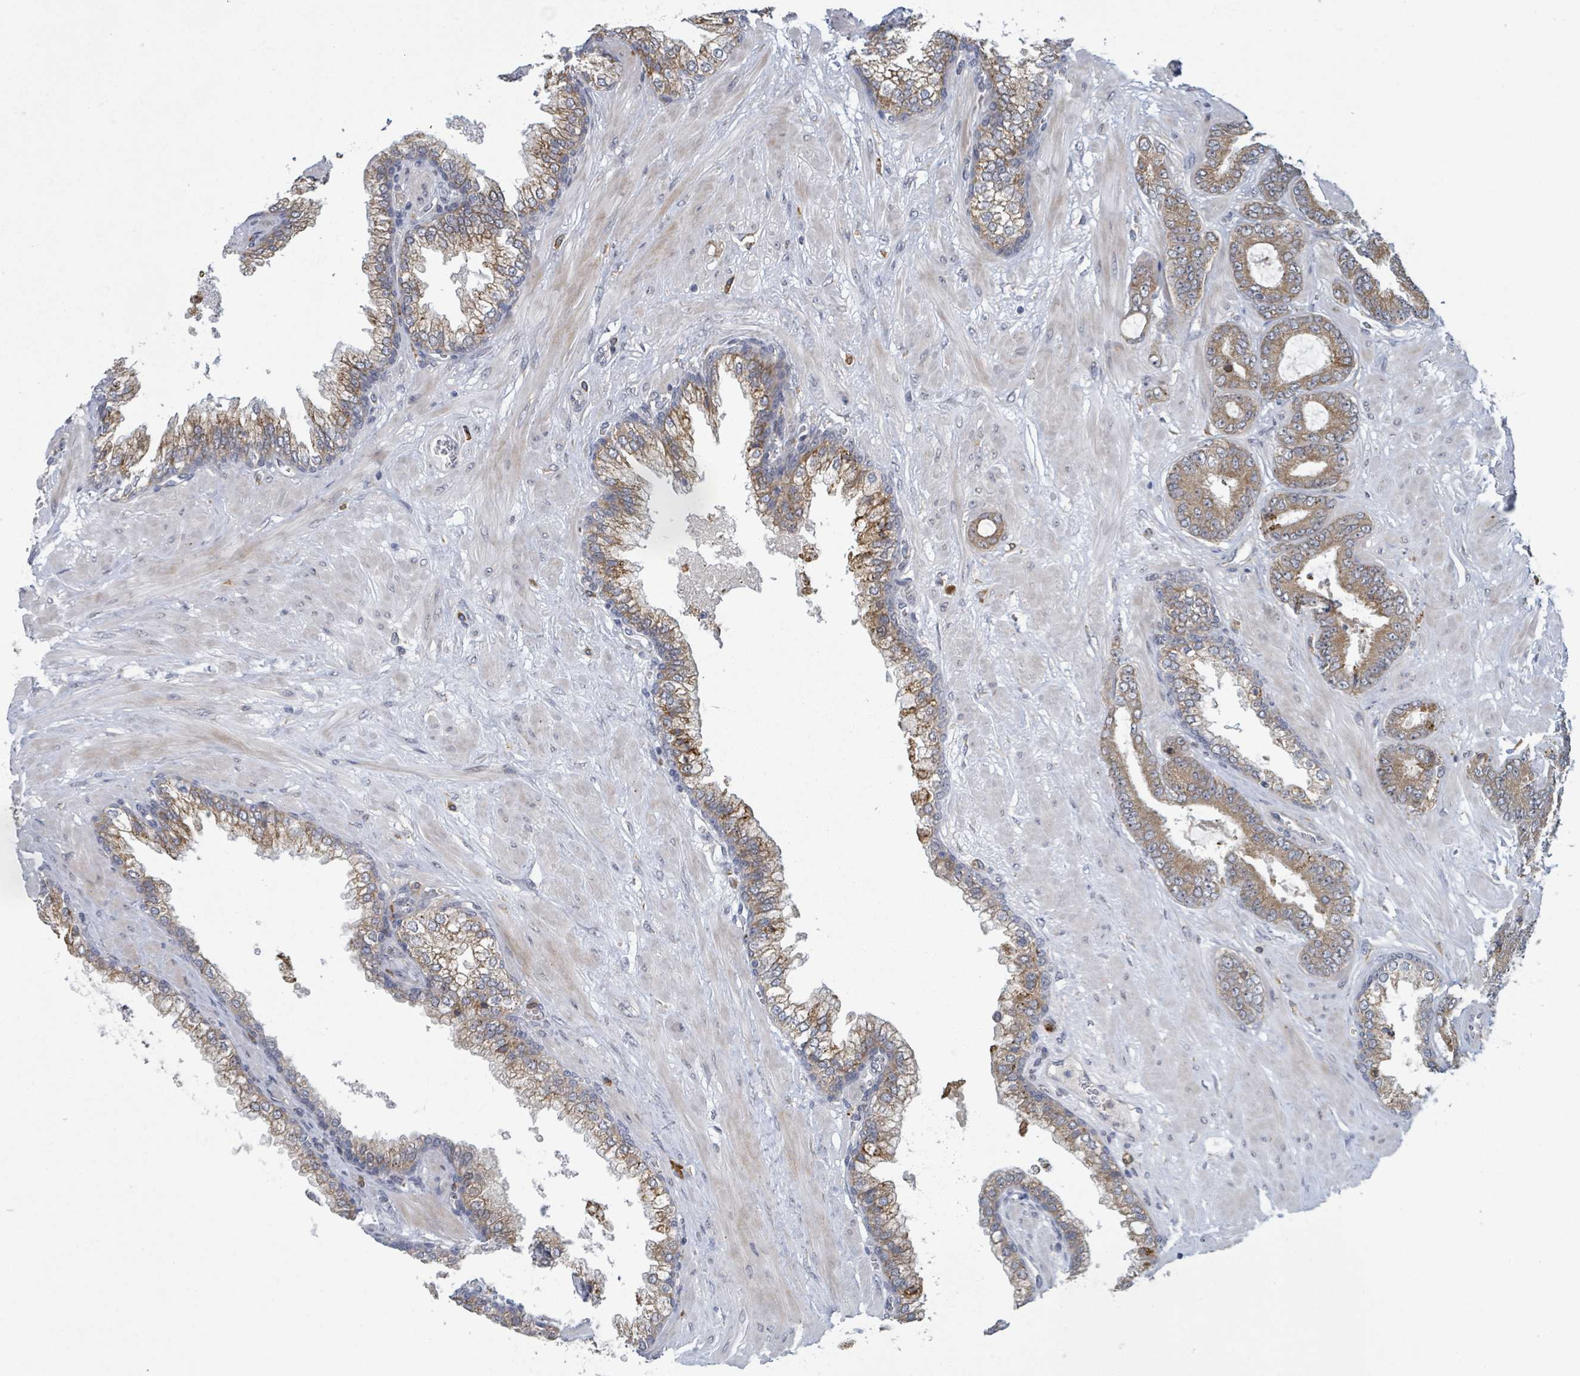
{"staining": {"intensity": "moderate", "quantity": "<25%", "location": "cytoplasmic/membranous"}, "tissue": "prostate cancer", "cell_type": "Tumor cells", "image_type": "cancer", "snomed": [{"axis": "morphology", "description": "Adenocarcinoma, Low grade"}, {"axis": "topography", "description": "Prostate"}], "caption": "Immunohistochemical staining of human prostate cancer (adenocarcinoma (low-grade)) reveals moderate cytoplasmic/membranous protein positivity in approximately <25% of tumor cells.", "gene": "SHROOM2", "patient": {"sex": "male", "age": 57}}